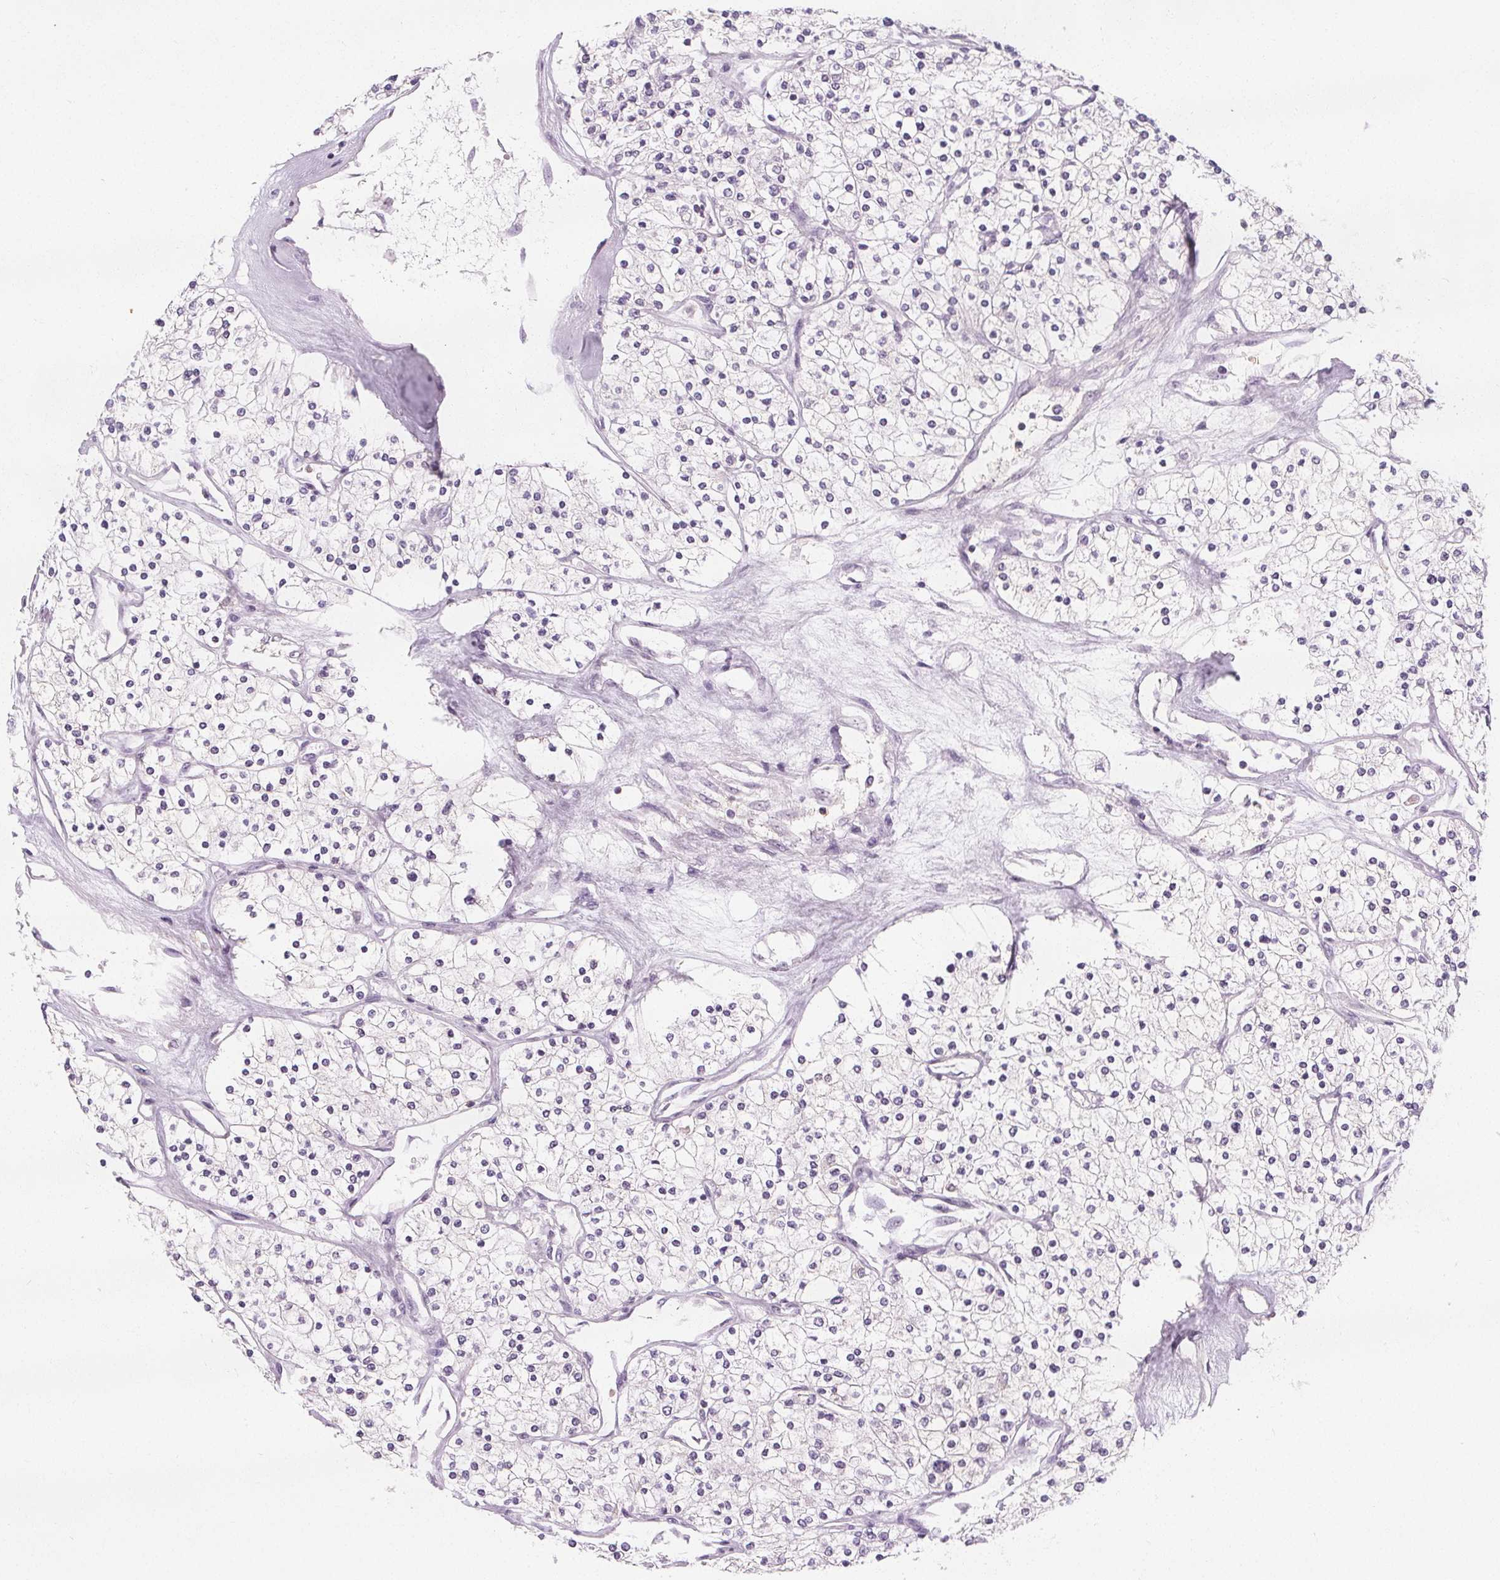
{"staining": {"intensity": "negative", "quantity": "none", "location": "none"}, "tissue": "renal cancer", "cell_type": "Tumor cells", "image_type": "cancer", "snomed": [{"axis": "morphology", "description": "Adenocarcinoma, NOS"}, {"axis": "topography", "description": "Kidney"}], "caption": "DAB immunohistochemical staining of human adenocarcinoma (renal) exhibits no significant staining in tumor cells. Nuclei are stained in blue.", "gene": "UGP2", "patient": {"sex": "male", "age": 80}}